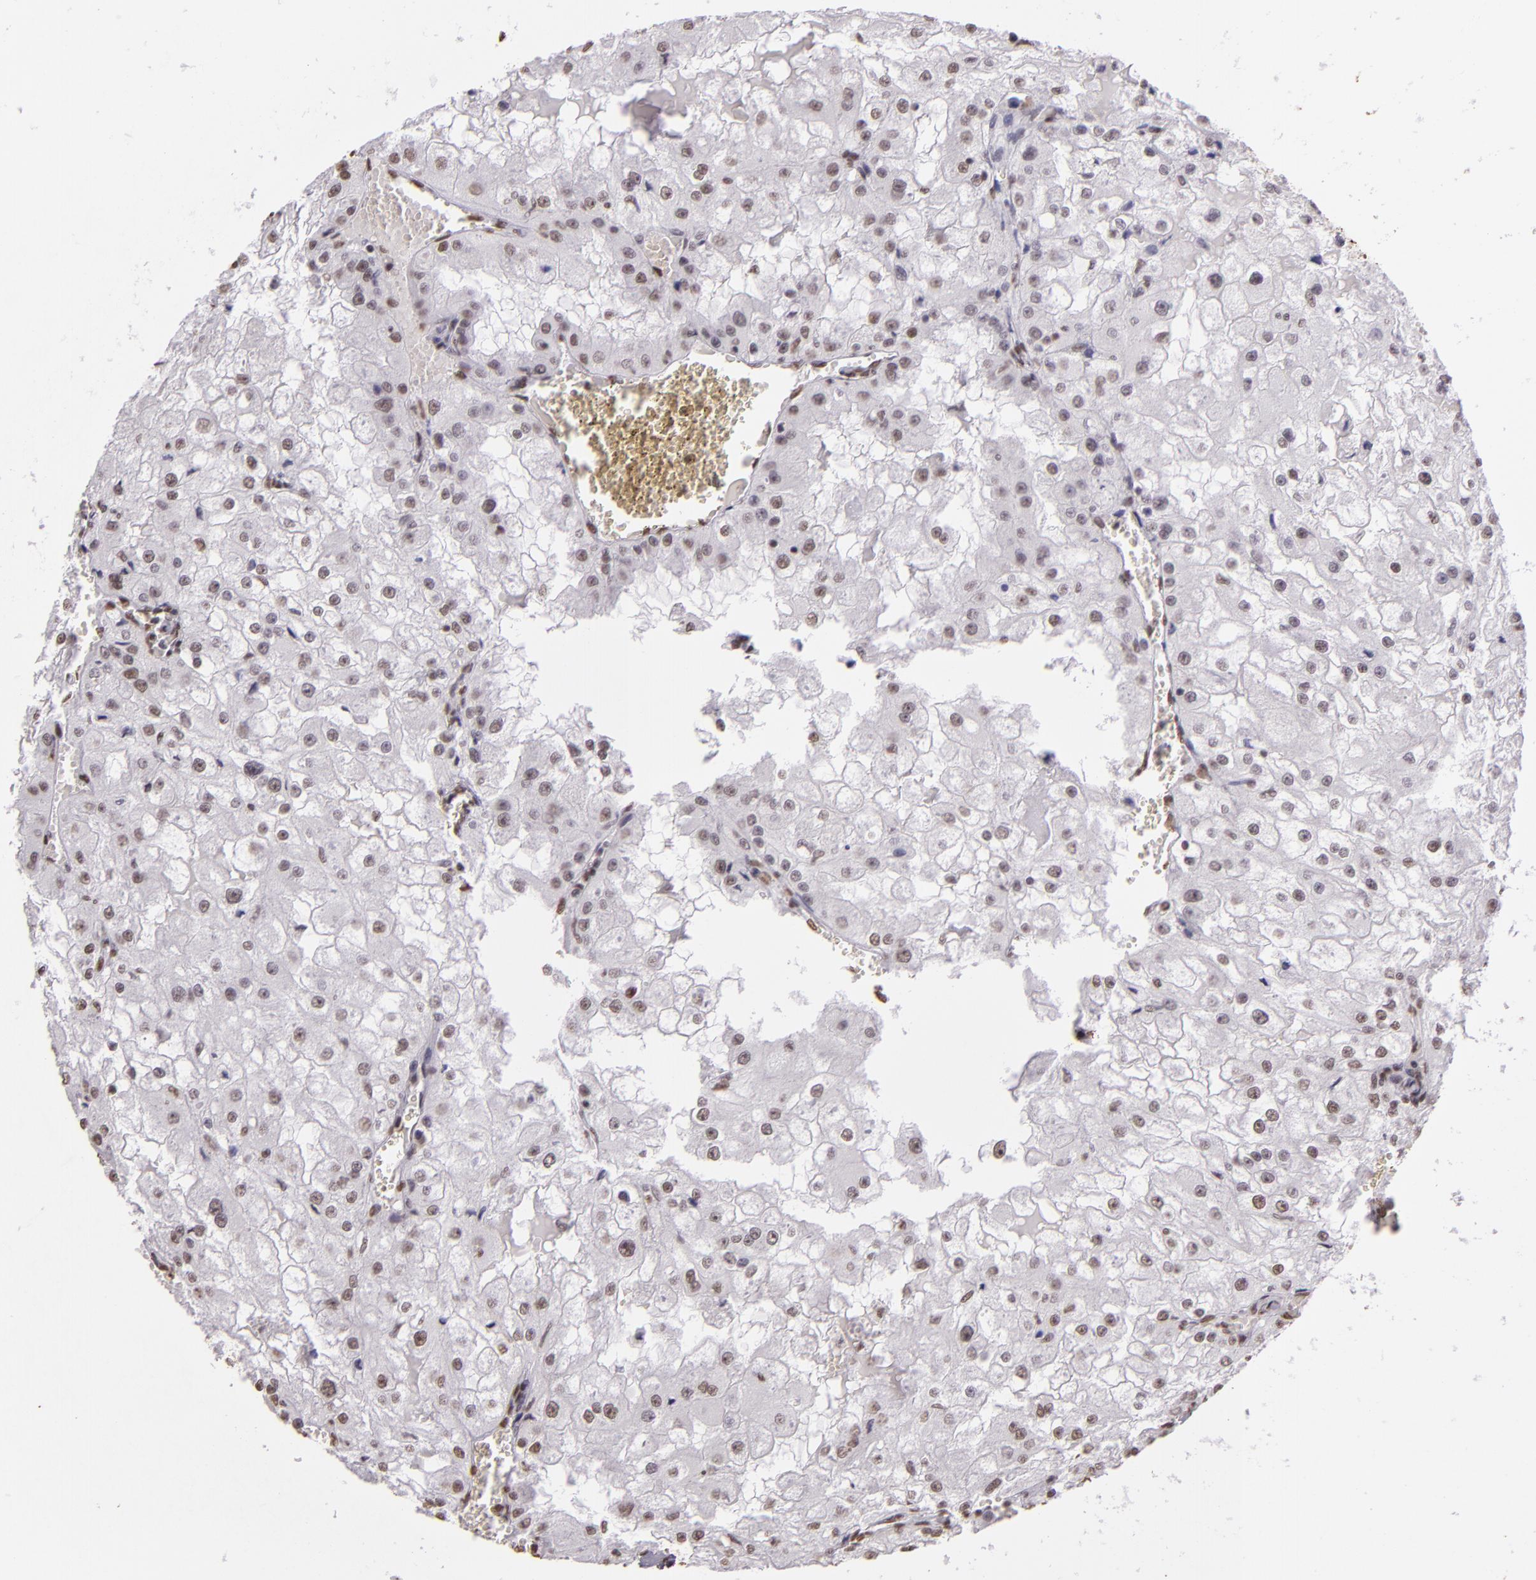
{"staining": {"intensity": "weak", "quantity": "25%-75%", "location": "nuclear"}, "tissue": "renal cancer", "cell_type": "Tumor cells", "image_type": "cancer", "snomed": [{"axis": "morphology", "description": "Adenocarcinoma, NOS"}, {"axis": "topography", "description": "Kidney"}], "caption": "Approximately 25%-75% of tumor cells in renal cancer show weak nuclear protein positivity as visualized by brown immunohistochemical staining.", "gene": "PAPOLA", "patient": {"sex": "female", "age": 74}}